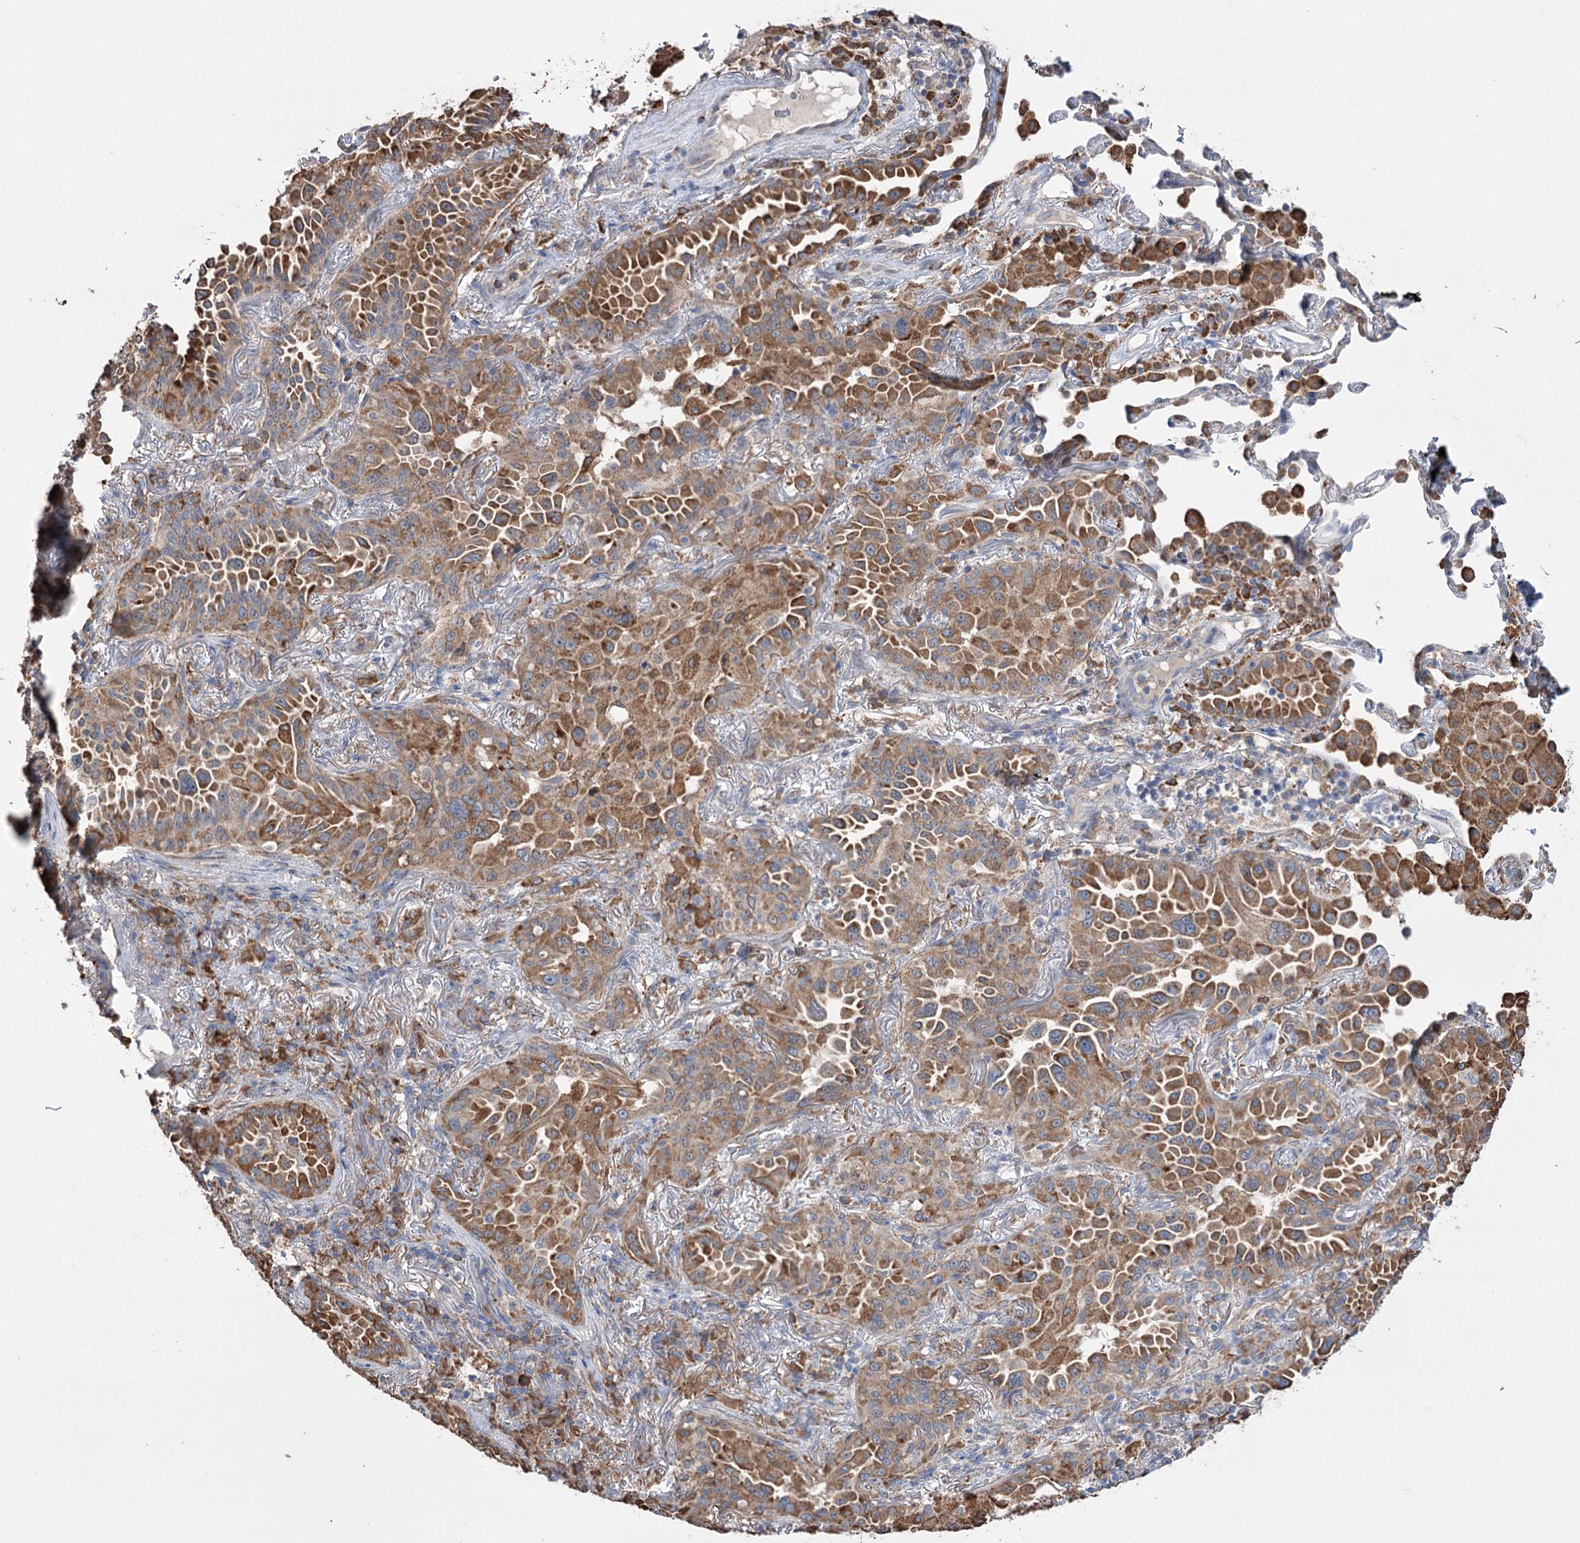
{"staining": {"intensity": "moderate", "quantity": ">75%", "location": "cytoplasmic/membranous"}, "tissue": "lung cancer", "cell_type": "Tumor cells", "image_type": "cancer", "snomed": [{"axis": "morphology", "description": "Adenocarcinoma, NOS"}, {"axis": "topography", "description": "Lung"}], "caption": "High-power microscopy captured an immunohistochemistry (IHC) image of adenocarcinoma (lung), revealing moderate cytoplasmic/membranous staining in about >75% of tumor cells. (Brightfield microscopy of DAB IHC at high magnification).", "gene": "TRIM71", "patient": {"sex": "female", "age": 69}}